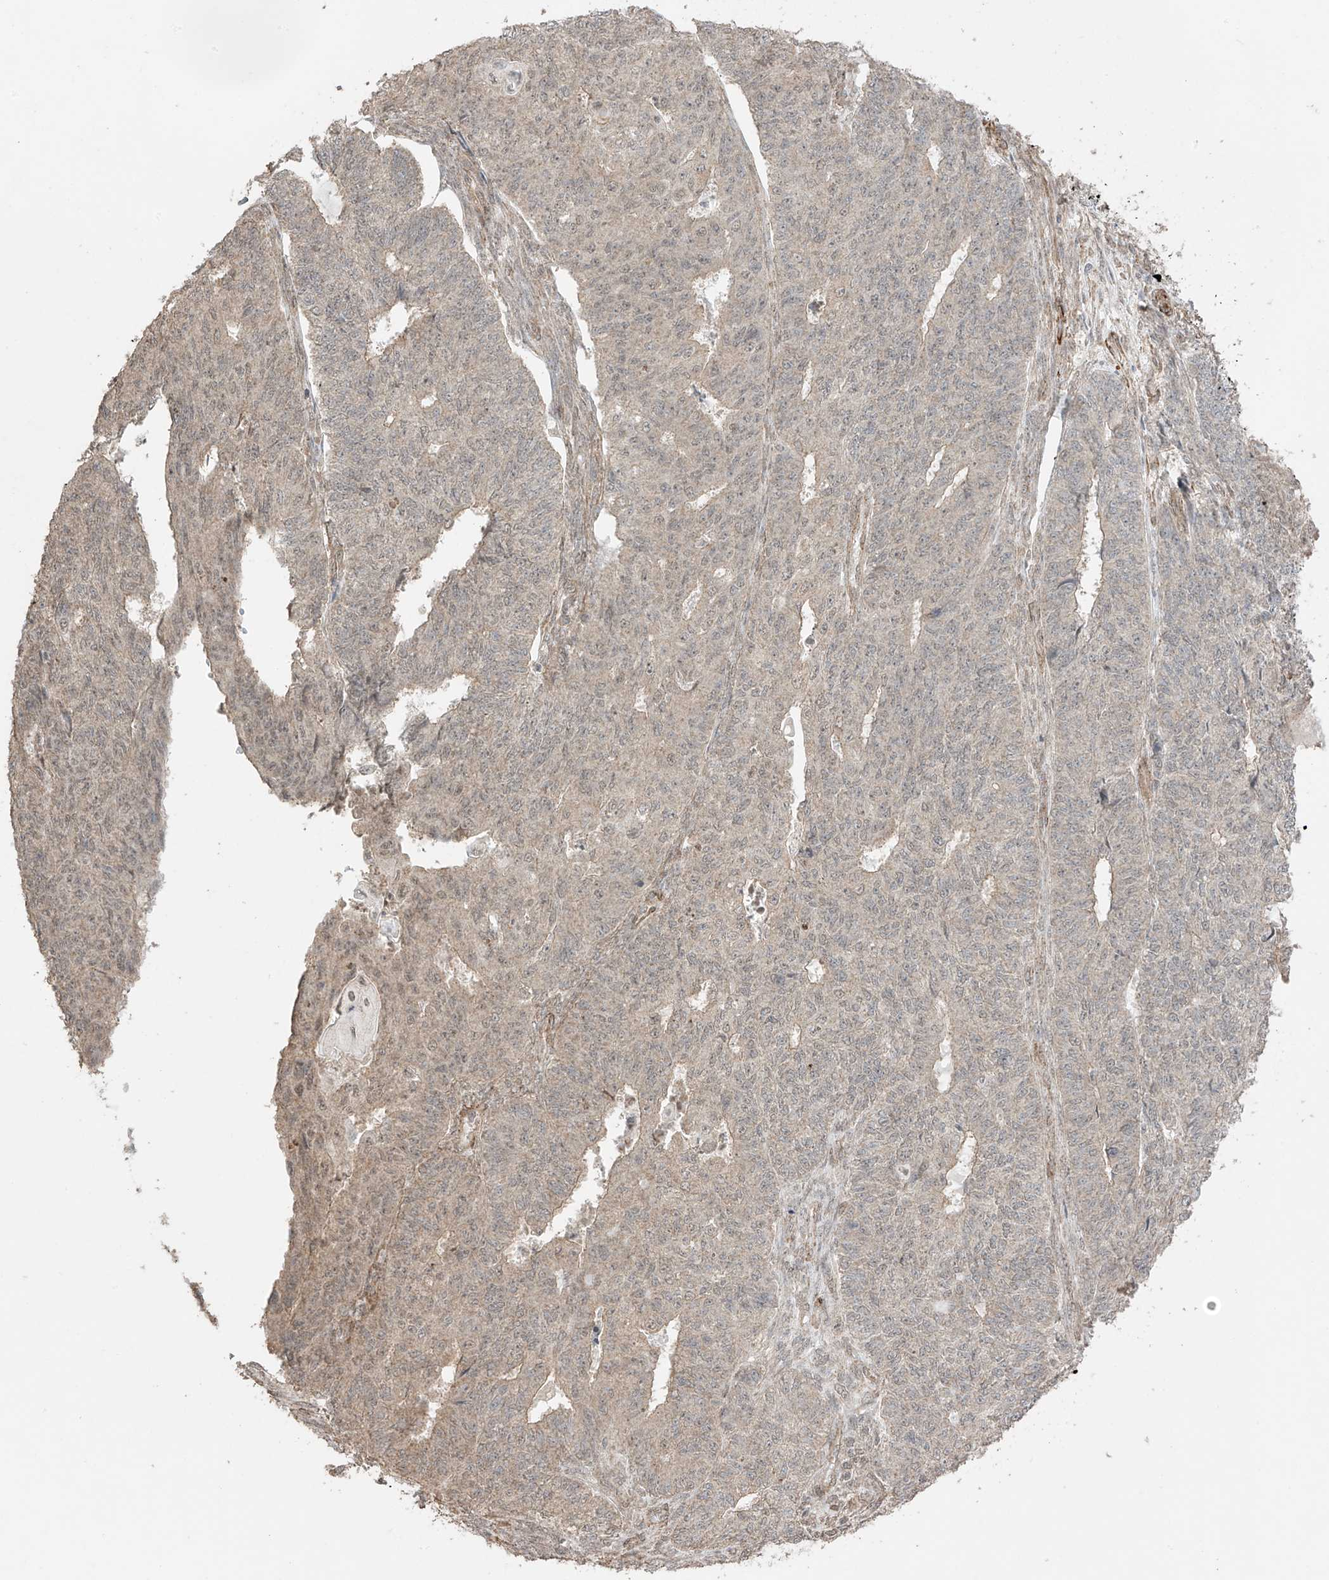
{"staining": {"intensity": "weak", "quantity": "25%-75%", "location": "cytoplasmic/membranous,nuclear"}, "tissue": "endometrial cancer", "cell_type": "Tumor cells", "image_type": "cancer", "snomed": [{"axis": "morphology", "description": "Adenocarcinoma, NOS"}, {"axis": "topography", "description": "Endometrium"}], "caption": "Protein expression analysis of endometrial adenocarcinoma reveals weak cytoplasmic/membranous and nuclear positivity in approximately 25%-75% of tumor cells. (DAB (3,3'-diaminobenzidine) IHC with brightfield microscopy, high magnification).", "gene": "TTLL5", "patient": {"sex": "female", "age": 32}}